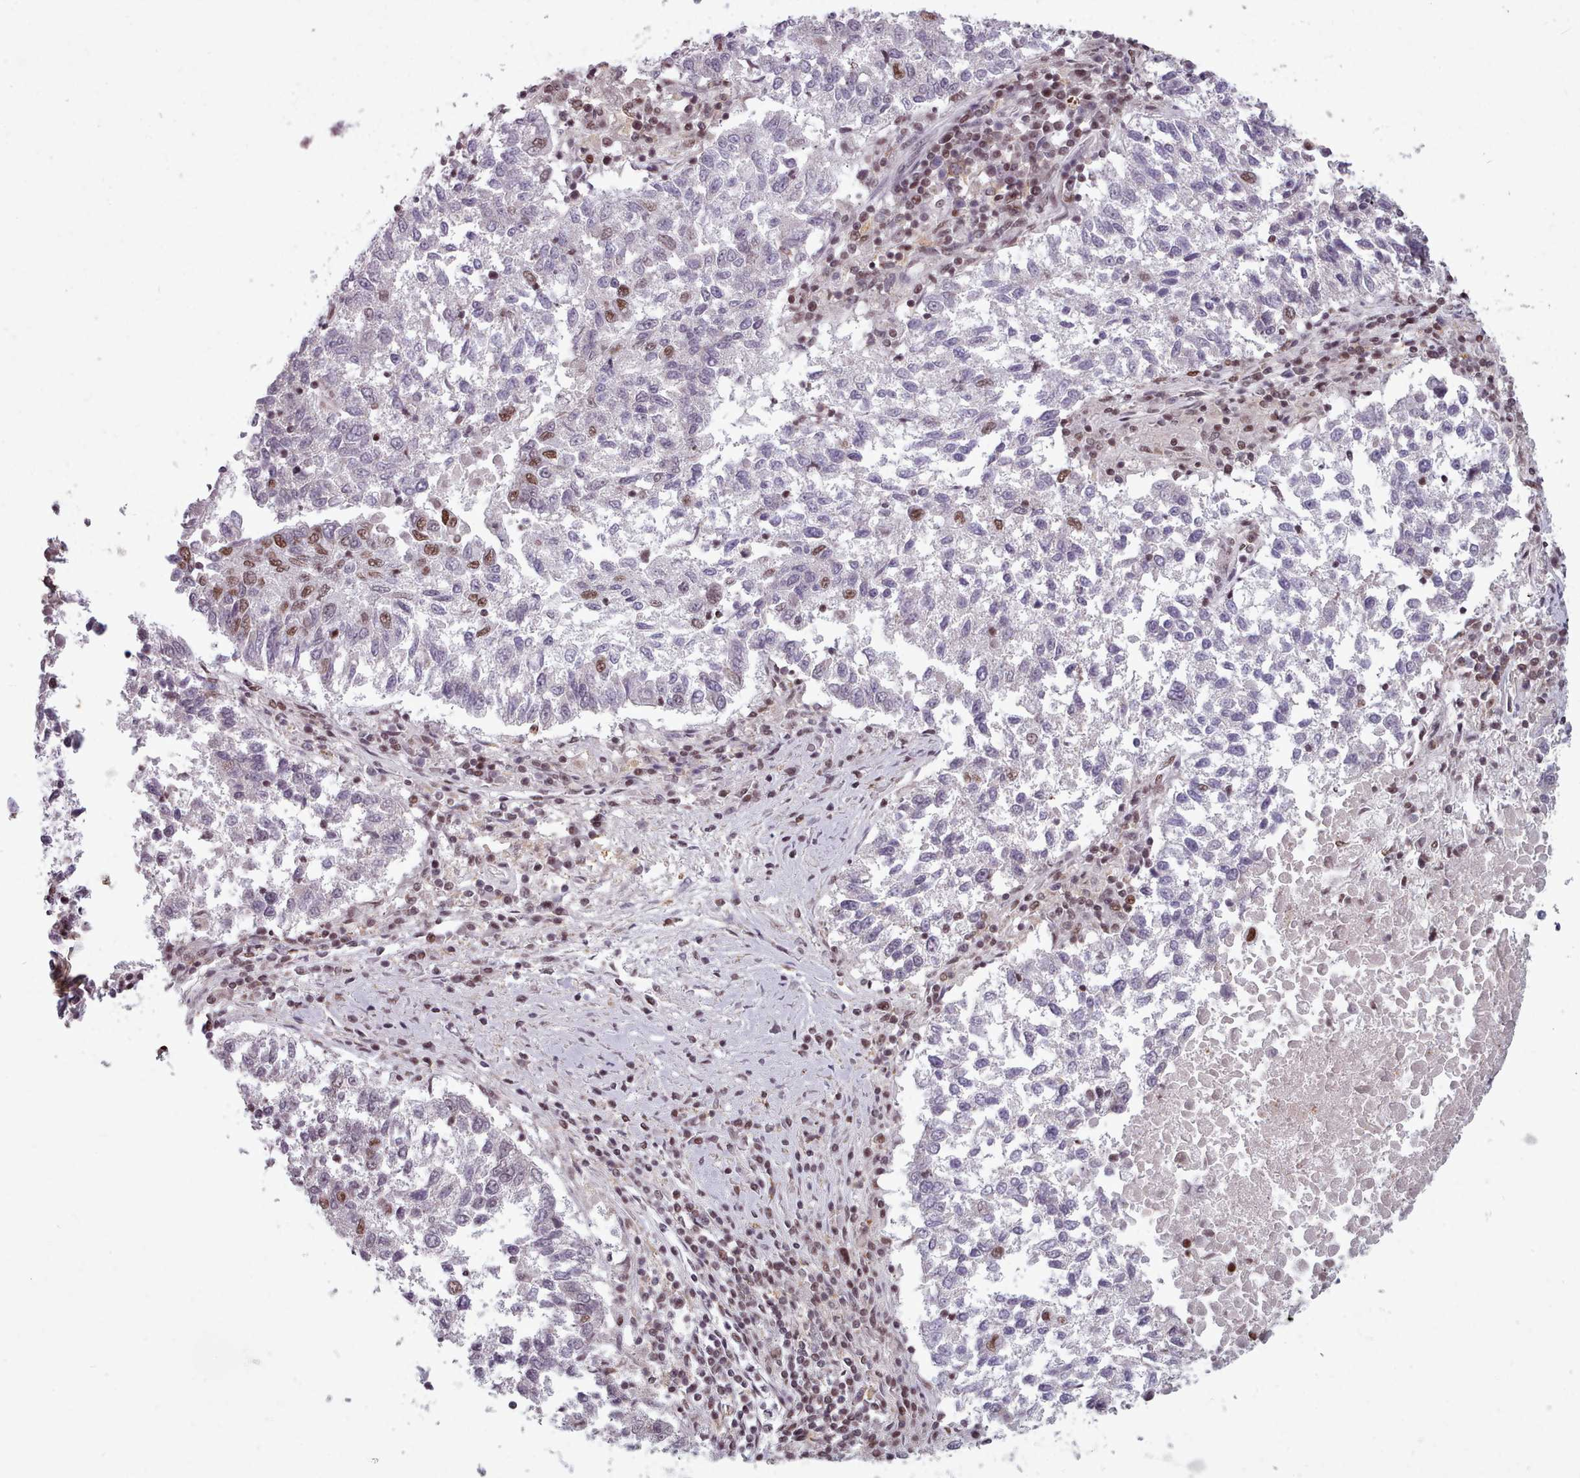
{"staining": {"intensity": "moderate", "quantity": "<25%", "location": "nuclear"}, "tissue": "lung cancer", "cell_type": "Tumor cells", "image_type": "cancer", "snomed": [{"axis": "morphology", "description": "Squamous cell carcinoma, NOS"}, {"axis": "topography", "description": "Lung"}], "caption": "Protein expression analysis of human lung squamous cell carcinoma reveals moderate nuclear positivity in about <25% of tumor cells.", "gene": "SRRM1", "patient": {"sex": "male", "age": 73}}